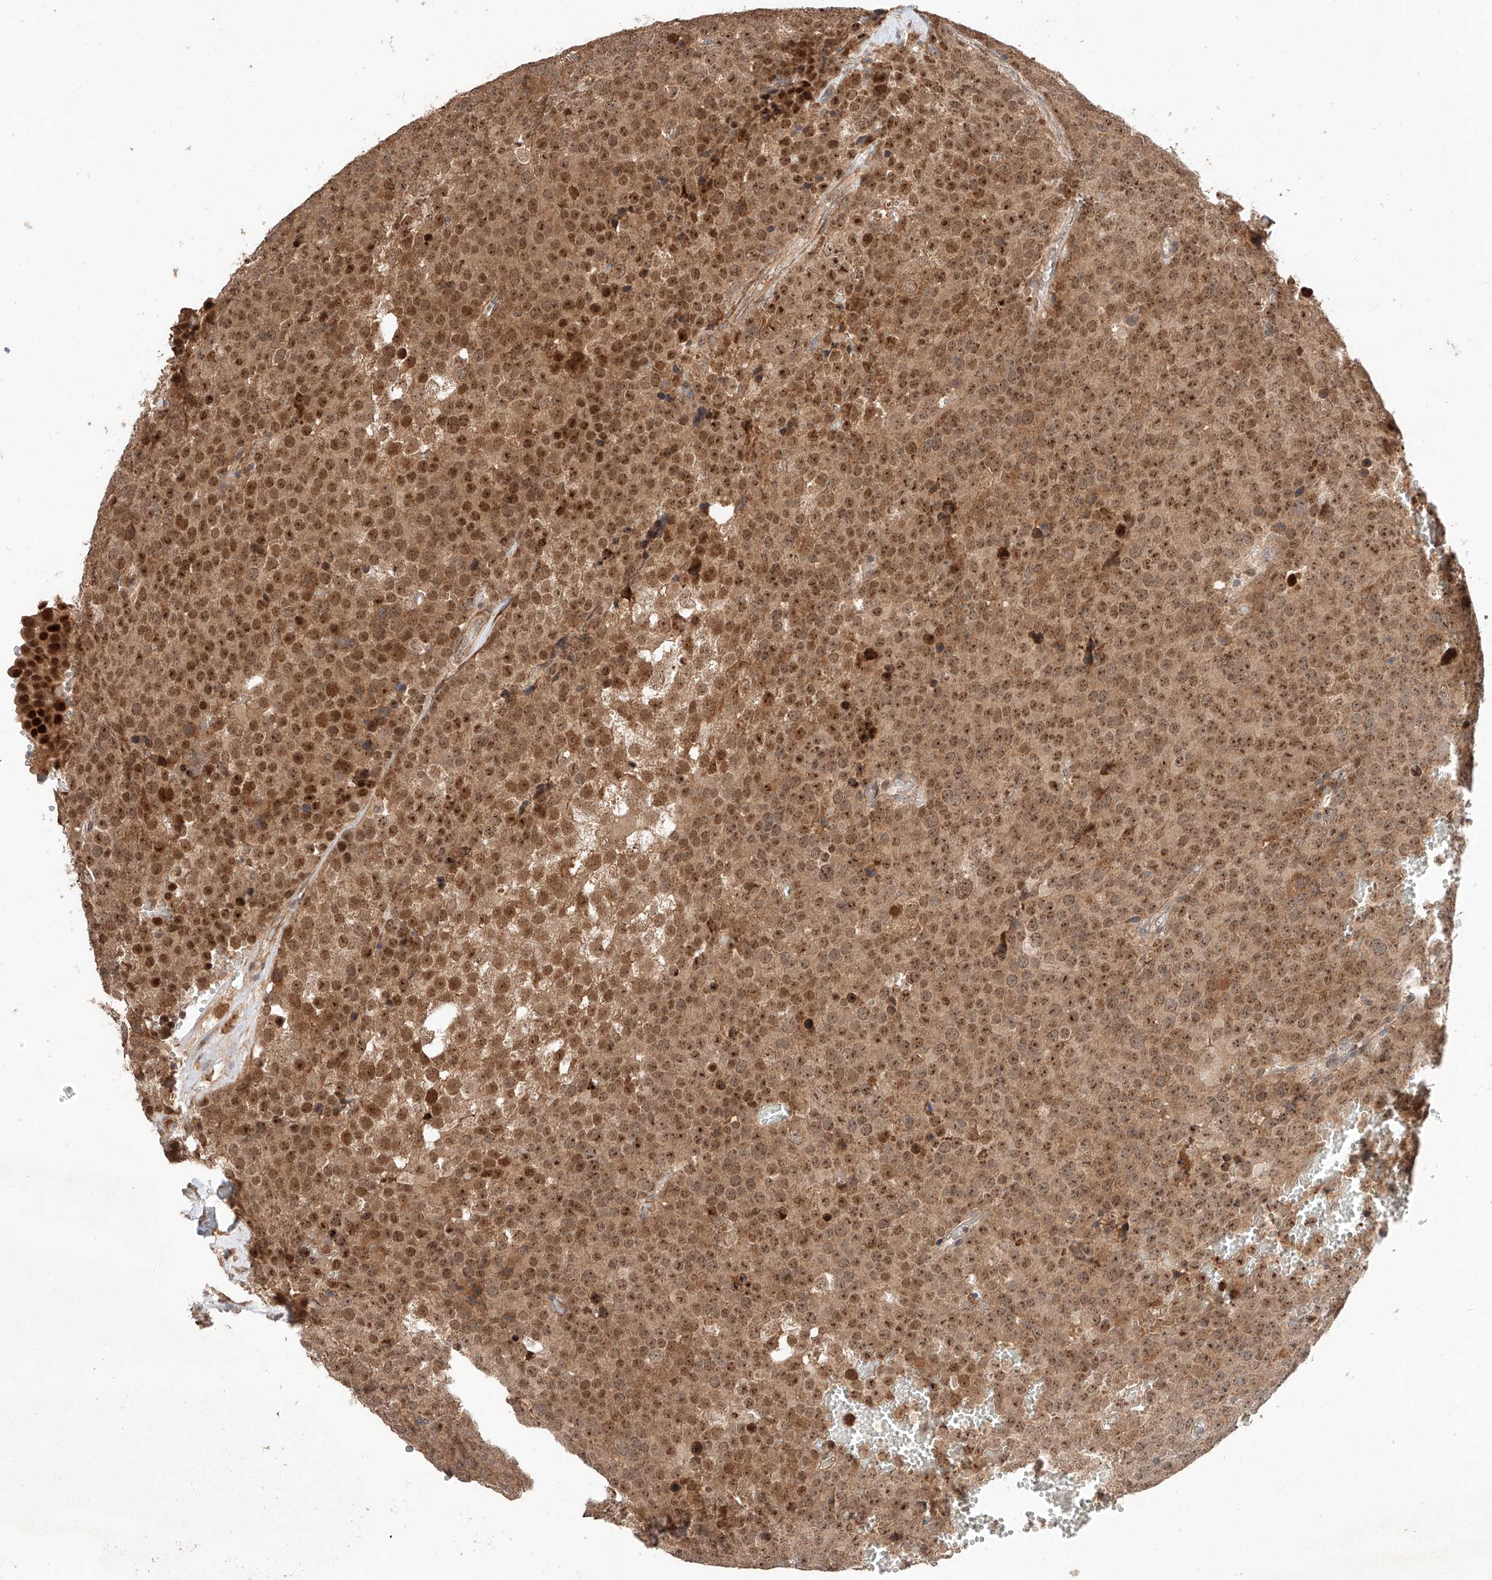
{"staining": {"intensity": "moderate", "quantity": ">75%", "location": "cytoplasmic/membranous,nuclear"}, "tissue": "testis cancer", "cell_type": "Tumor cells", "image_type": "cancer", "snomed": [{"axis": "morphology", "description": "Seminoma, NOS"}, {"axis": "topography", "description": "Testis"}], "caption": "Immunohistochemical staining of testis seminoma displays moderate cytoplasmic/membranous and nuclear protein positivity in about >75% of tumor cells.", "gene": "RAB23", "patient": {"sex": "male", "age": 71}}